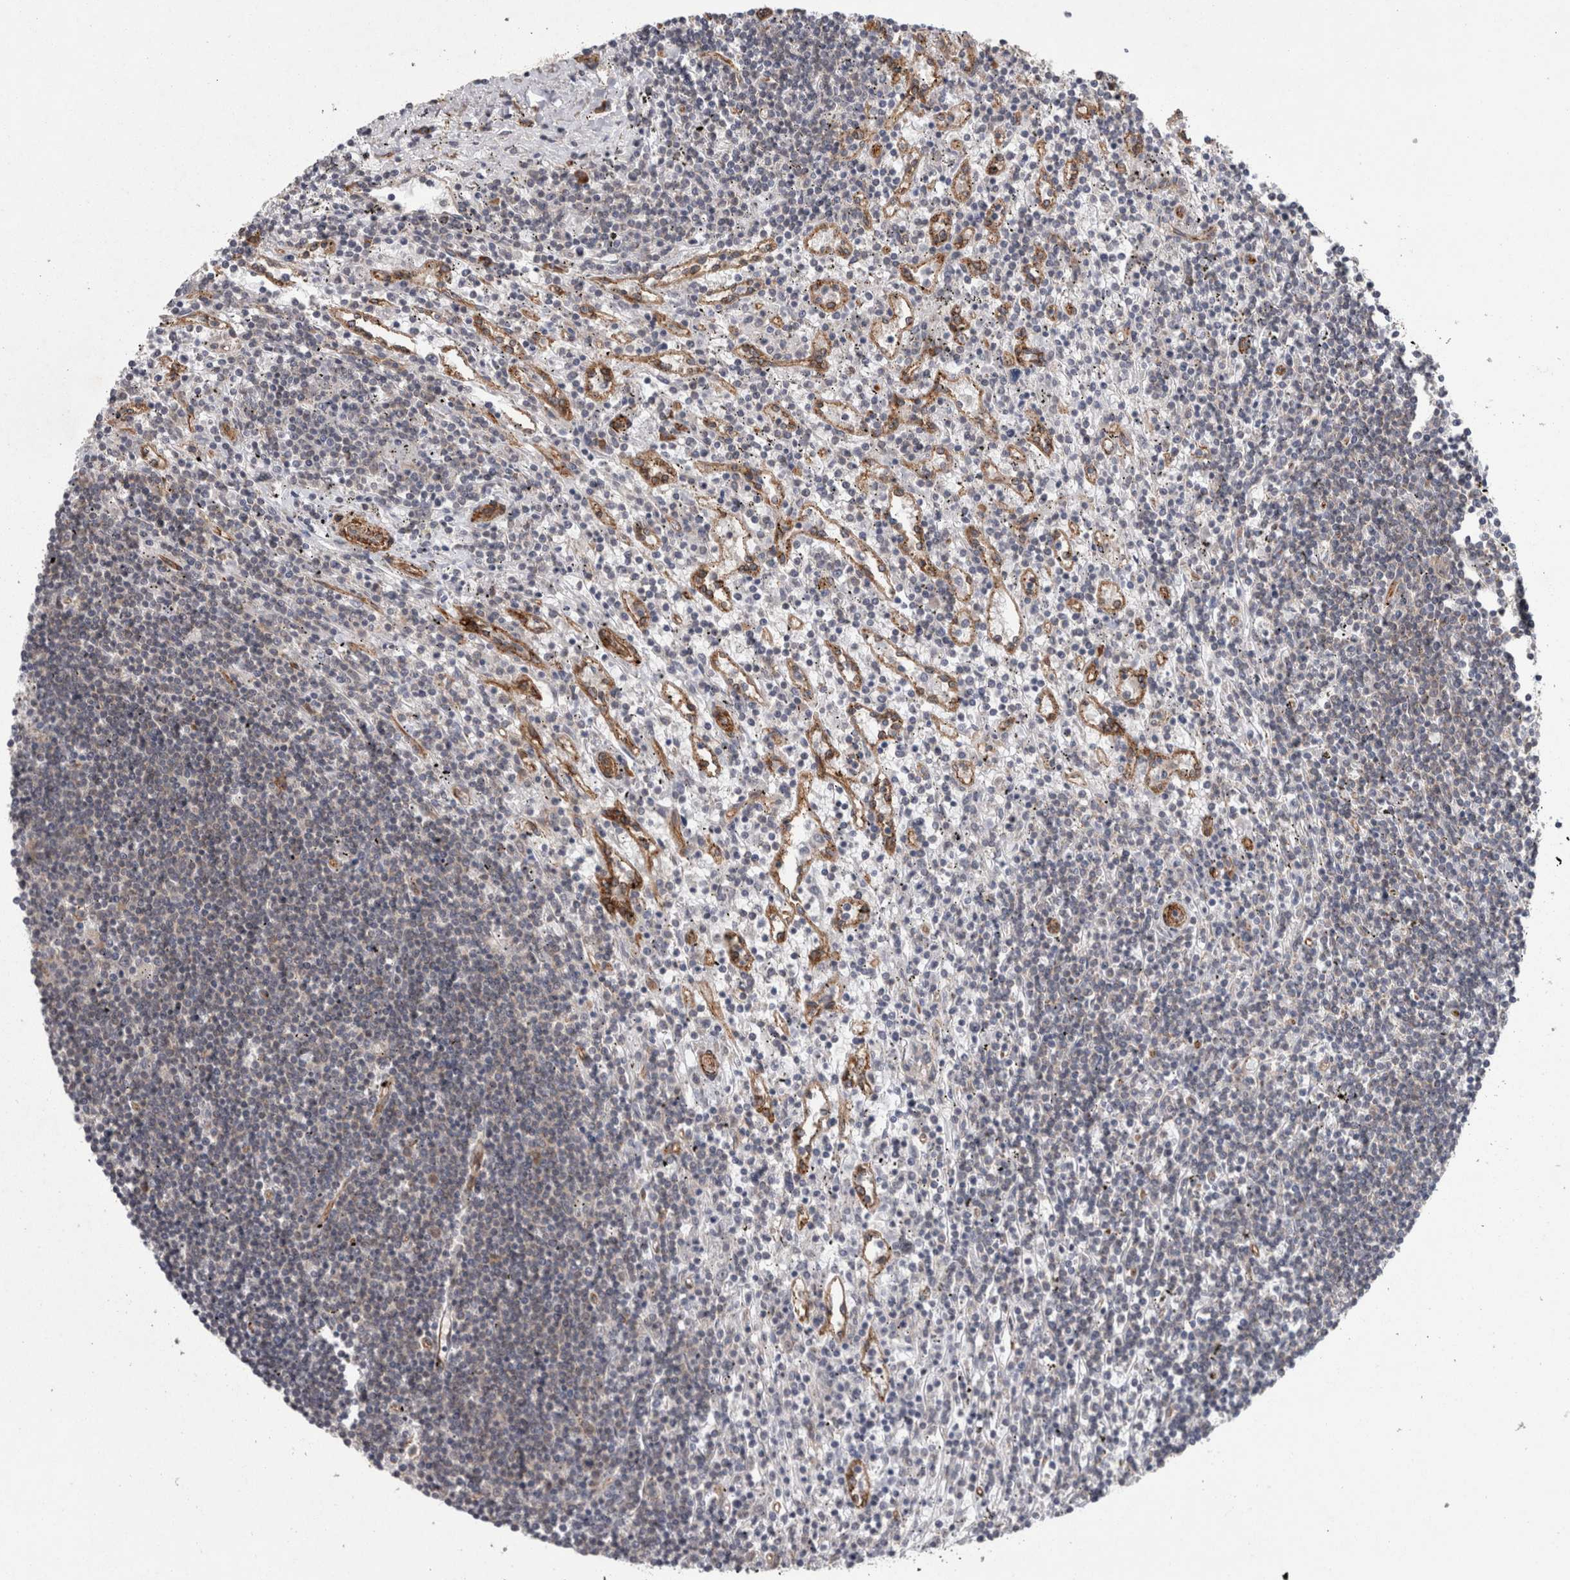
{"staining": {"intensity": "weak", "quantity": "<25%", "location": "cytoplasmic/membranous"}, "tissue": "lymphoma", "cell_type": "Tumor cells", "image_type": "cancer", "snomed": [{"axis": "morphology", "description": "Malignant lymphoma, non-Hodgkin's type, Low grade"}, {"axis": "topography", "description": "Spleen"}], "caption": "Malignant lymphoma, non-Hodgkin's type (low-grade) stained for a protein using immunohistochemistry (IHC) displays no expression tumor cells.", "gene": "DDX6", "patient": {"sex": "male", "age": 76}}